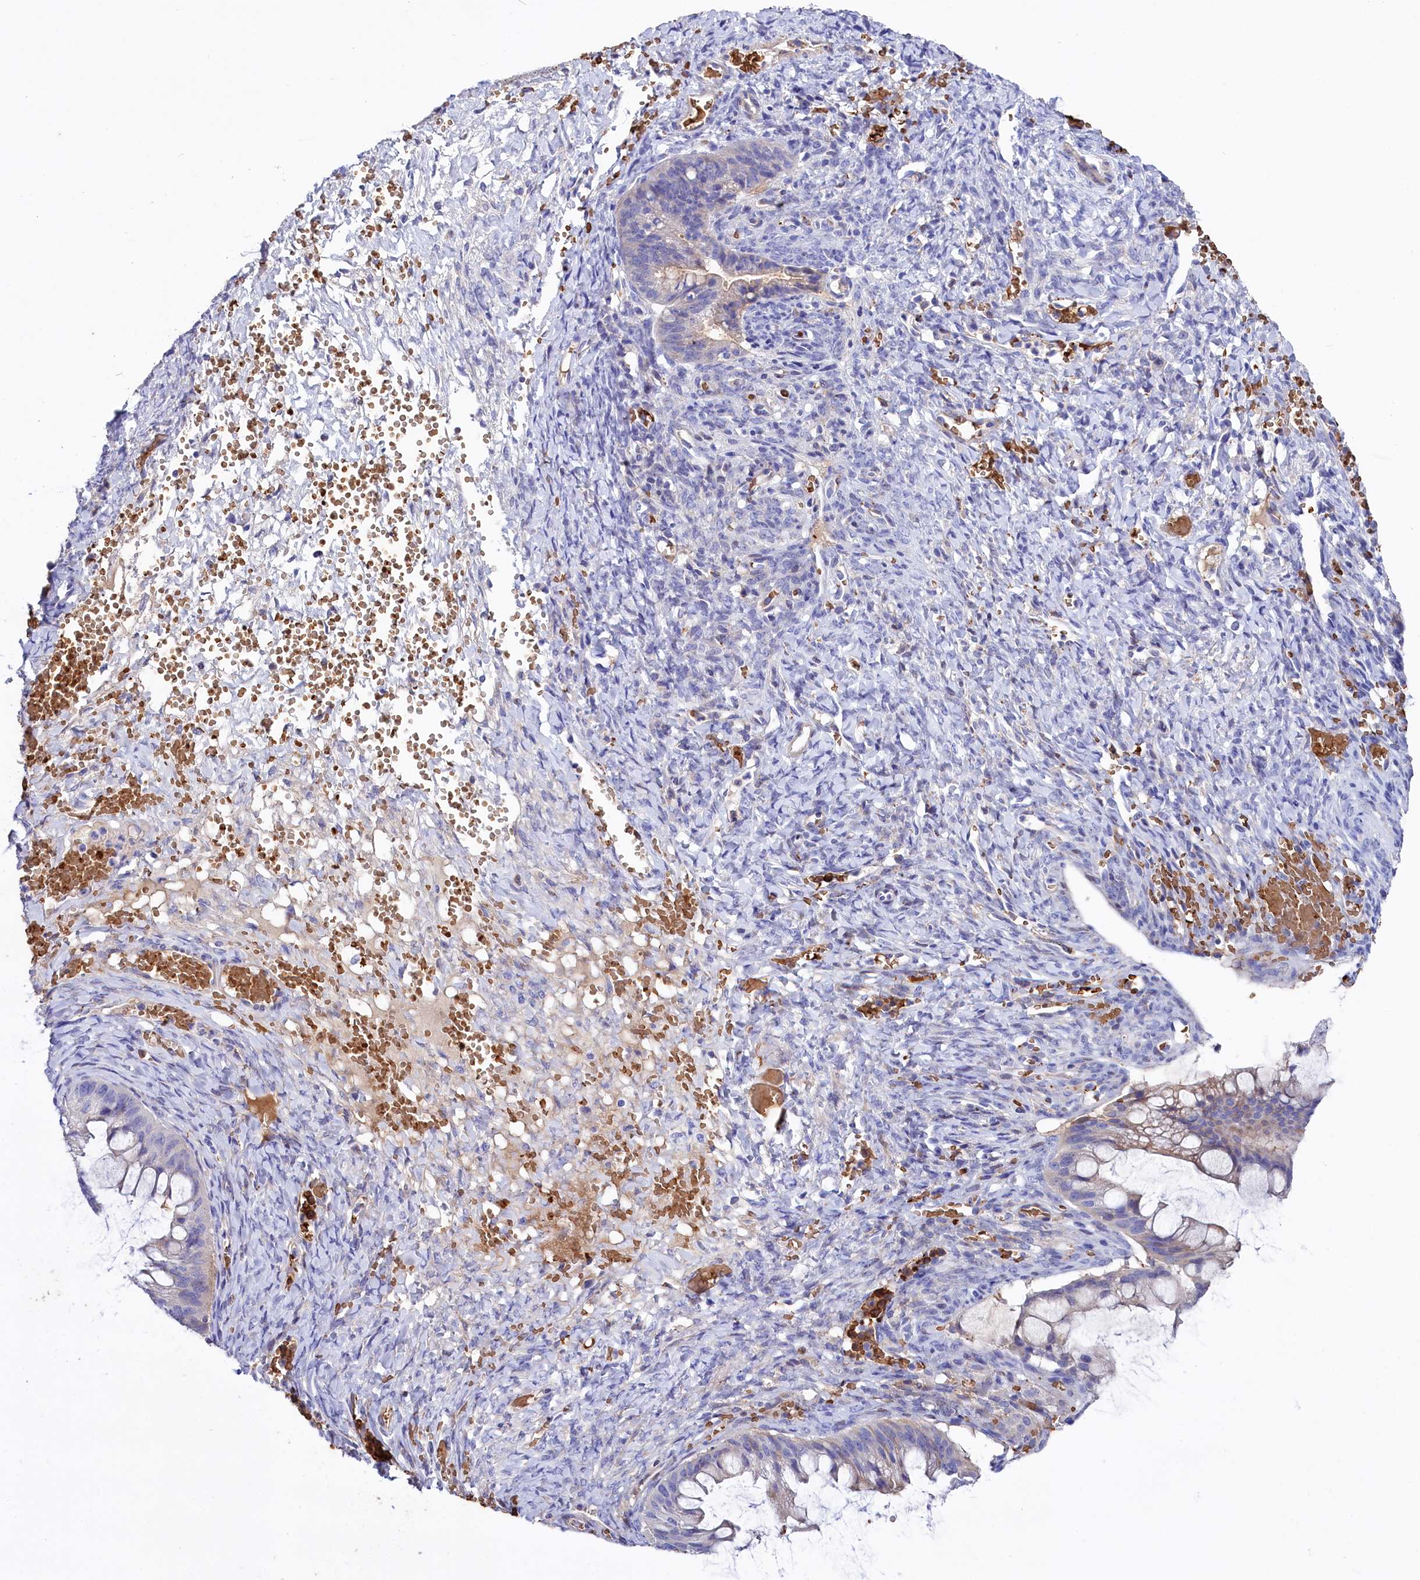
{"staining": {"intensity": "weak", "quantity": "<25%", "location": "cytoplasmic/membranous"}, "tissue": "ovarian cancer", "cell_type": "Tumor cells", "image_type": "cancer", "snomed": [{"axis": "morphology", "description": "Cystadenocarcinoma, mucinous, NOS"}, {"axis": "topography", "description": "Ovary"}], "caption": "A histopathology image of human ovarian cancer is negative for staining in tumor cells.", "gene": "RPUSD3", "patient": {"sex": "female", "age": 73}}